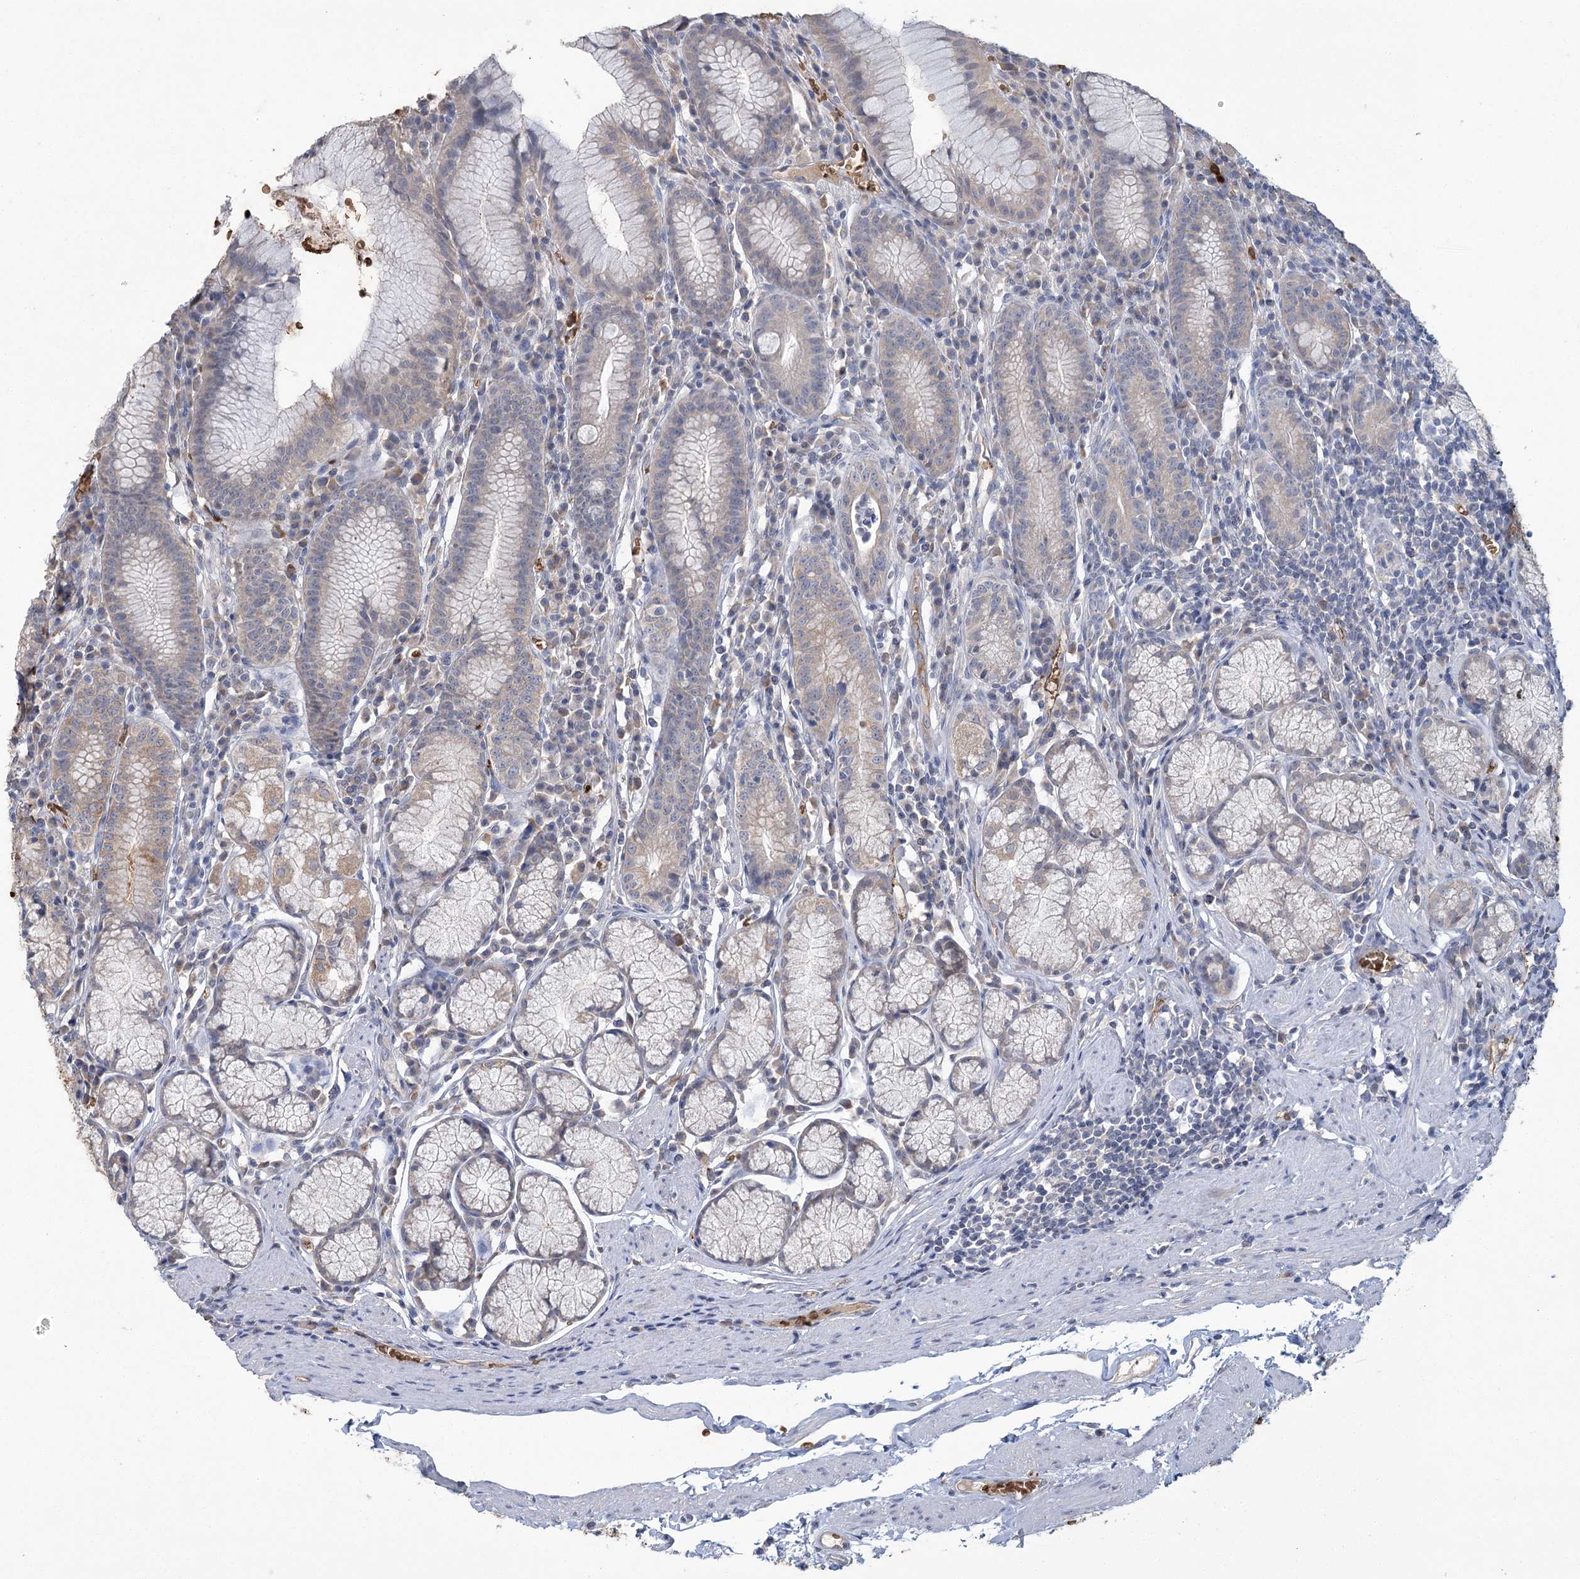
{"staining": {"intensity": "weak", "quantity": "25%-75%", "location": "cytoplasmic/membranous"}, "tissue": "stomach", "cell_type": "Glandular cells", "image_type": "normal", "snomed": [{"axis": "morphology", "description": "Normal tissue, NOS"}, {"axis": "topography", "description": "Stomach"}], "caption": "Immunohistochemistry (IHC) of benign stomach shows low levels of weak cytoplasmic/membranous positivity in about 25%-75% of glandular cells. (DAB (3,3'-diaminobenzidine) = brown stain, brightfield microscopy at high magnification).", "gene": "HBA1", "patient": {"sex": "male", "age": 55}}